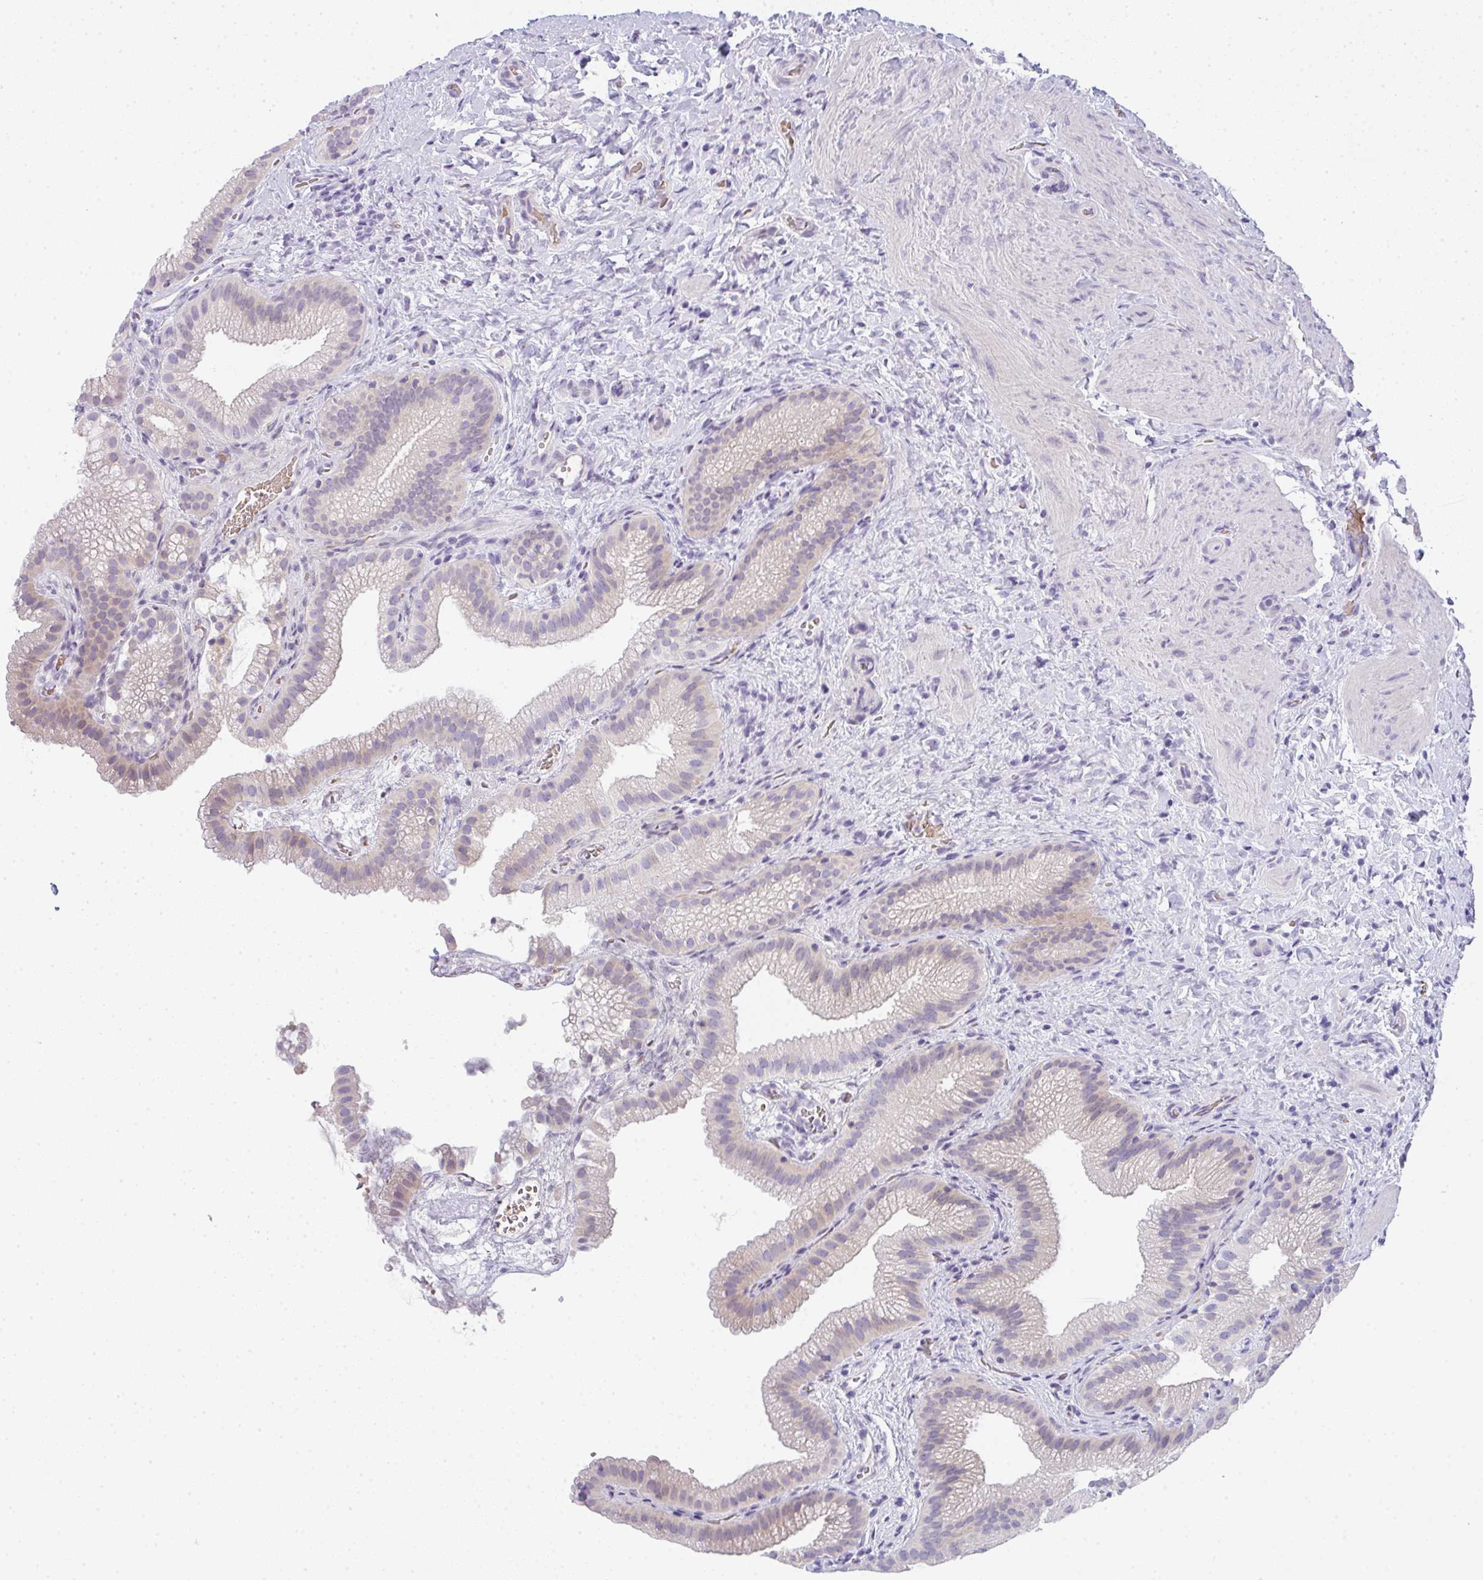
{"staining": {"intensity": "weak", "quantity": "<25%", "location": "cytoplasmic/membranous,nuclear"}, "tissue": "gallbladder", "cell_type": "Glandular cells", "image_type": "normal", "snomed": [{"axis": "morphology", "description": "Normal tissue, NOS"}, {"axis": "topography", "description": "Gallbladder"}], "caption": "High magnification brightfield microscopy of benign gallbladder stained with DAB (brown) and counterstained with hematoxylin (blue): glandular cells show no significant positivity. Nuclei are stained in blue.", "gene": "CACNA1S", "patient": {"sex": "female", "age": 63}}